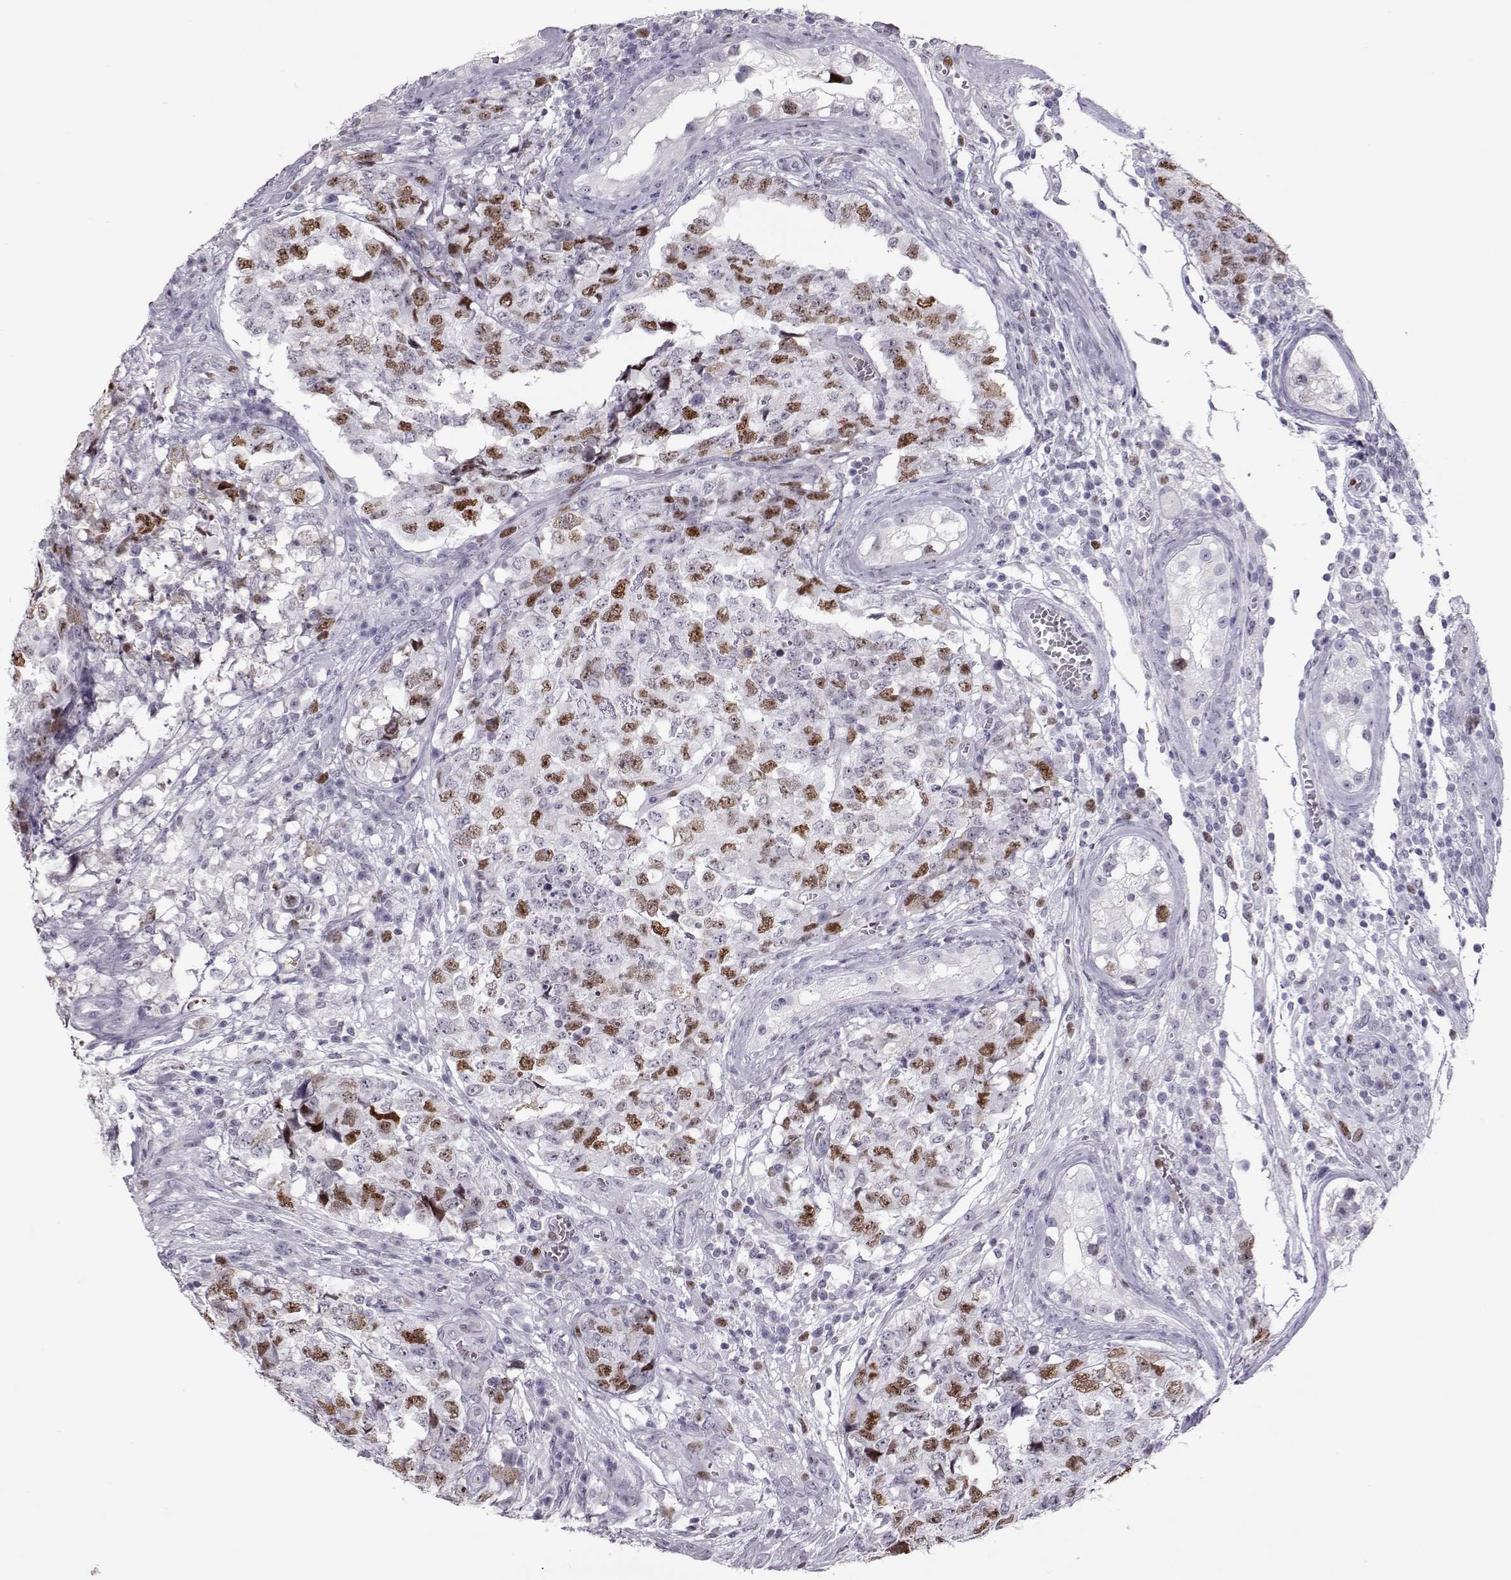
{"staining": {"intensity": "strong", "quantity": "<25%", "location": "nuclear"}, "tissue": "testis cancer", "cell_type": "Tumor cells", "image_type": "cancer", "snomed": [{"axis": "morphology", "description": "Carcinoma, Embryonal, NOS"}, {"axis": "topography", "description": "Testis"}], "caption": "This is an image of immunohistochemistry (IHC) staining of testis cancer (embryonal carcinoma), which shows strong positivity in the nuclear of tumor cells.", "gene": "SGO1", "patient": {"sex": "male", "age": 23}}